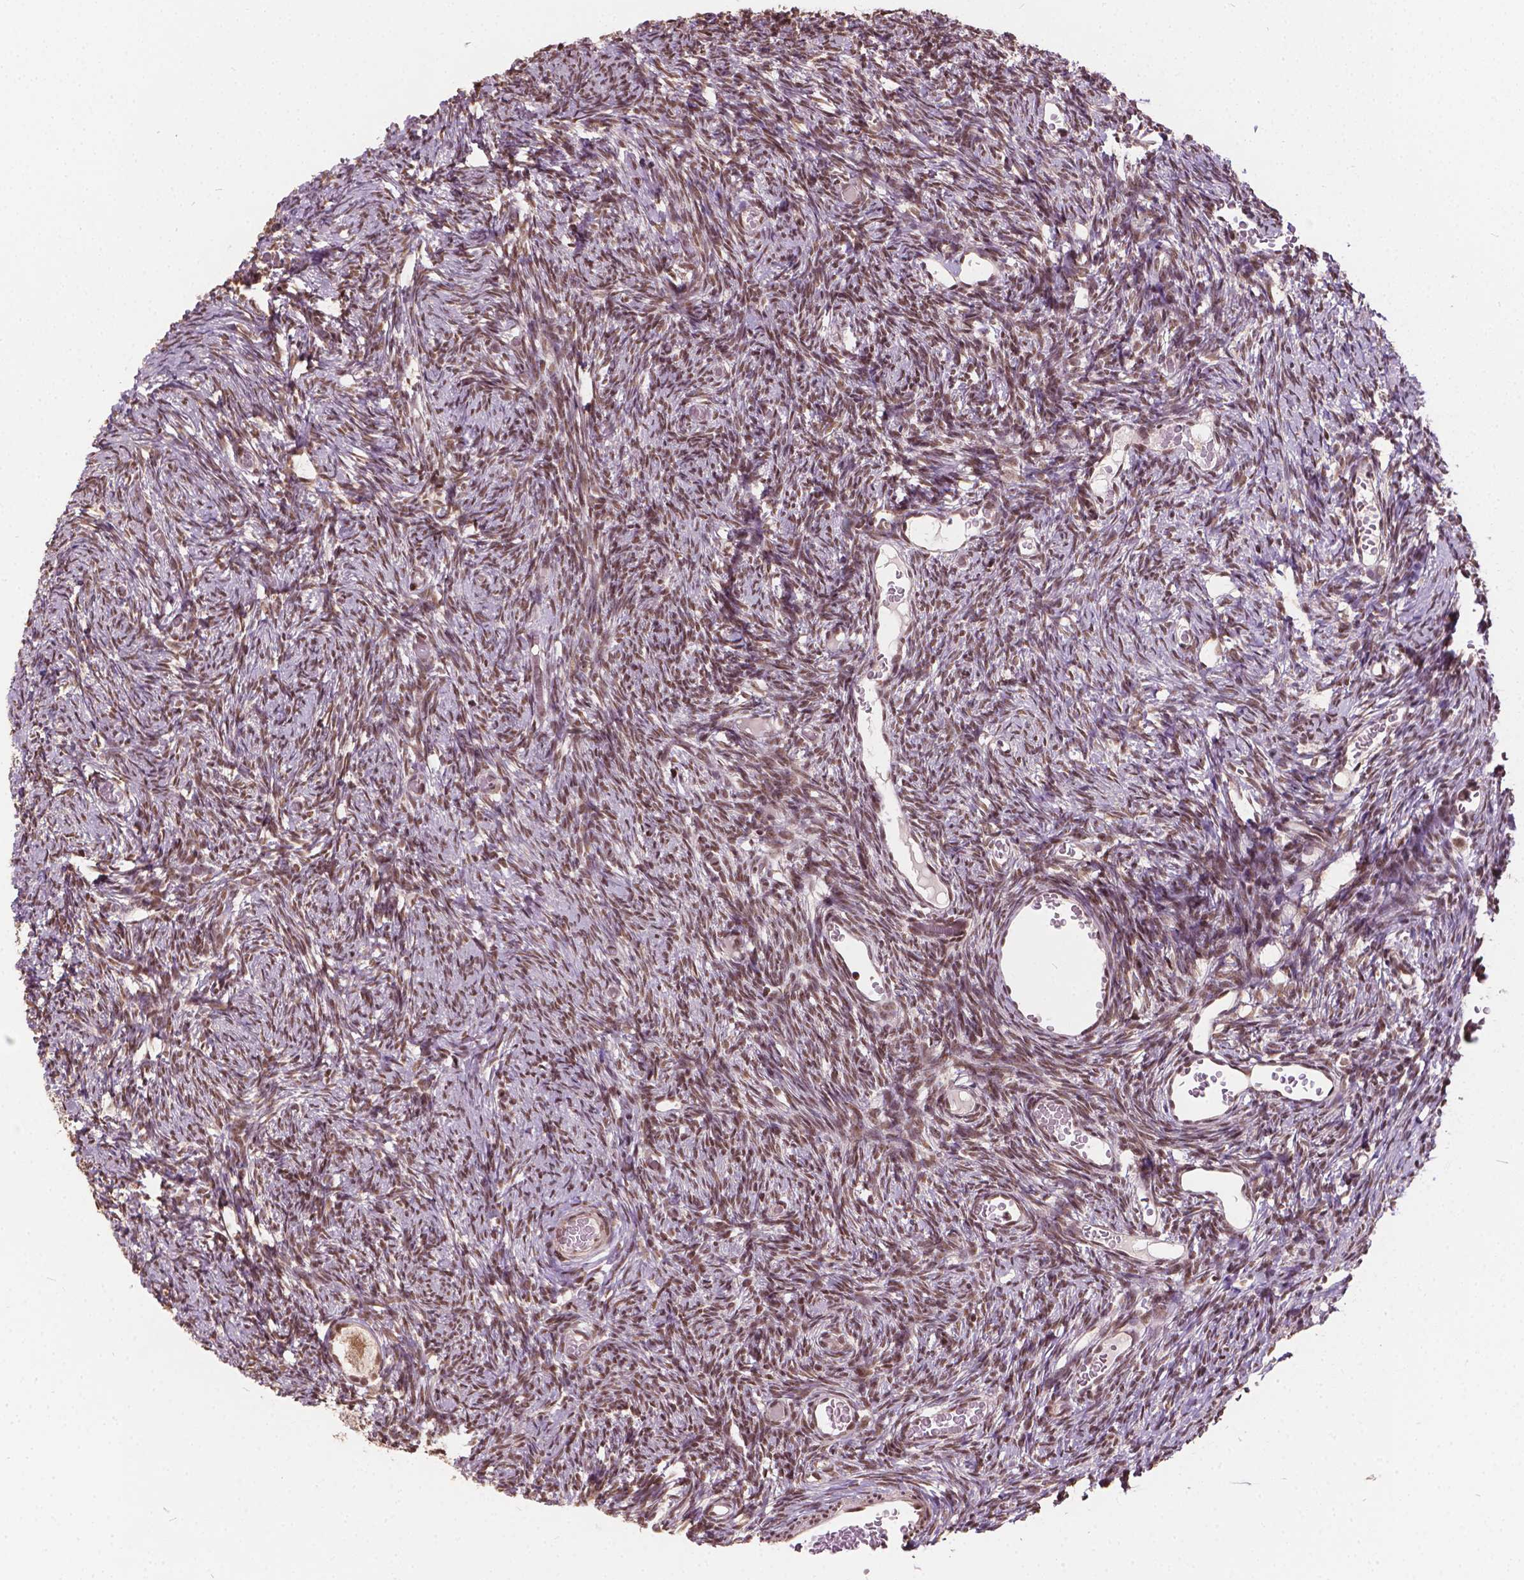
{"staining": {"intensity": "moderate", "quantity": ">75%", "location": "cytoplasmic/membranous,nuclear"}, "tissue": "ovary", "cell_type": "Follicle cells", "image_type": "normal", "snomed": [{"axis": "morphology", "description": "Normal tissue, NOS"}, {"axis": "topography", "description": "Ovary"}], "caption": "DAB (3,3'-diaminobenzidine) immunohistochemical staining of normal ovary exhibits moderate cytoplasmic/membranous,nuclear protein expression in about >75% of follicle cells.", "gene": "GPS2", "patient": {"sex": "female", "age": 39}}